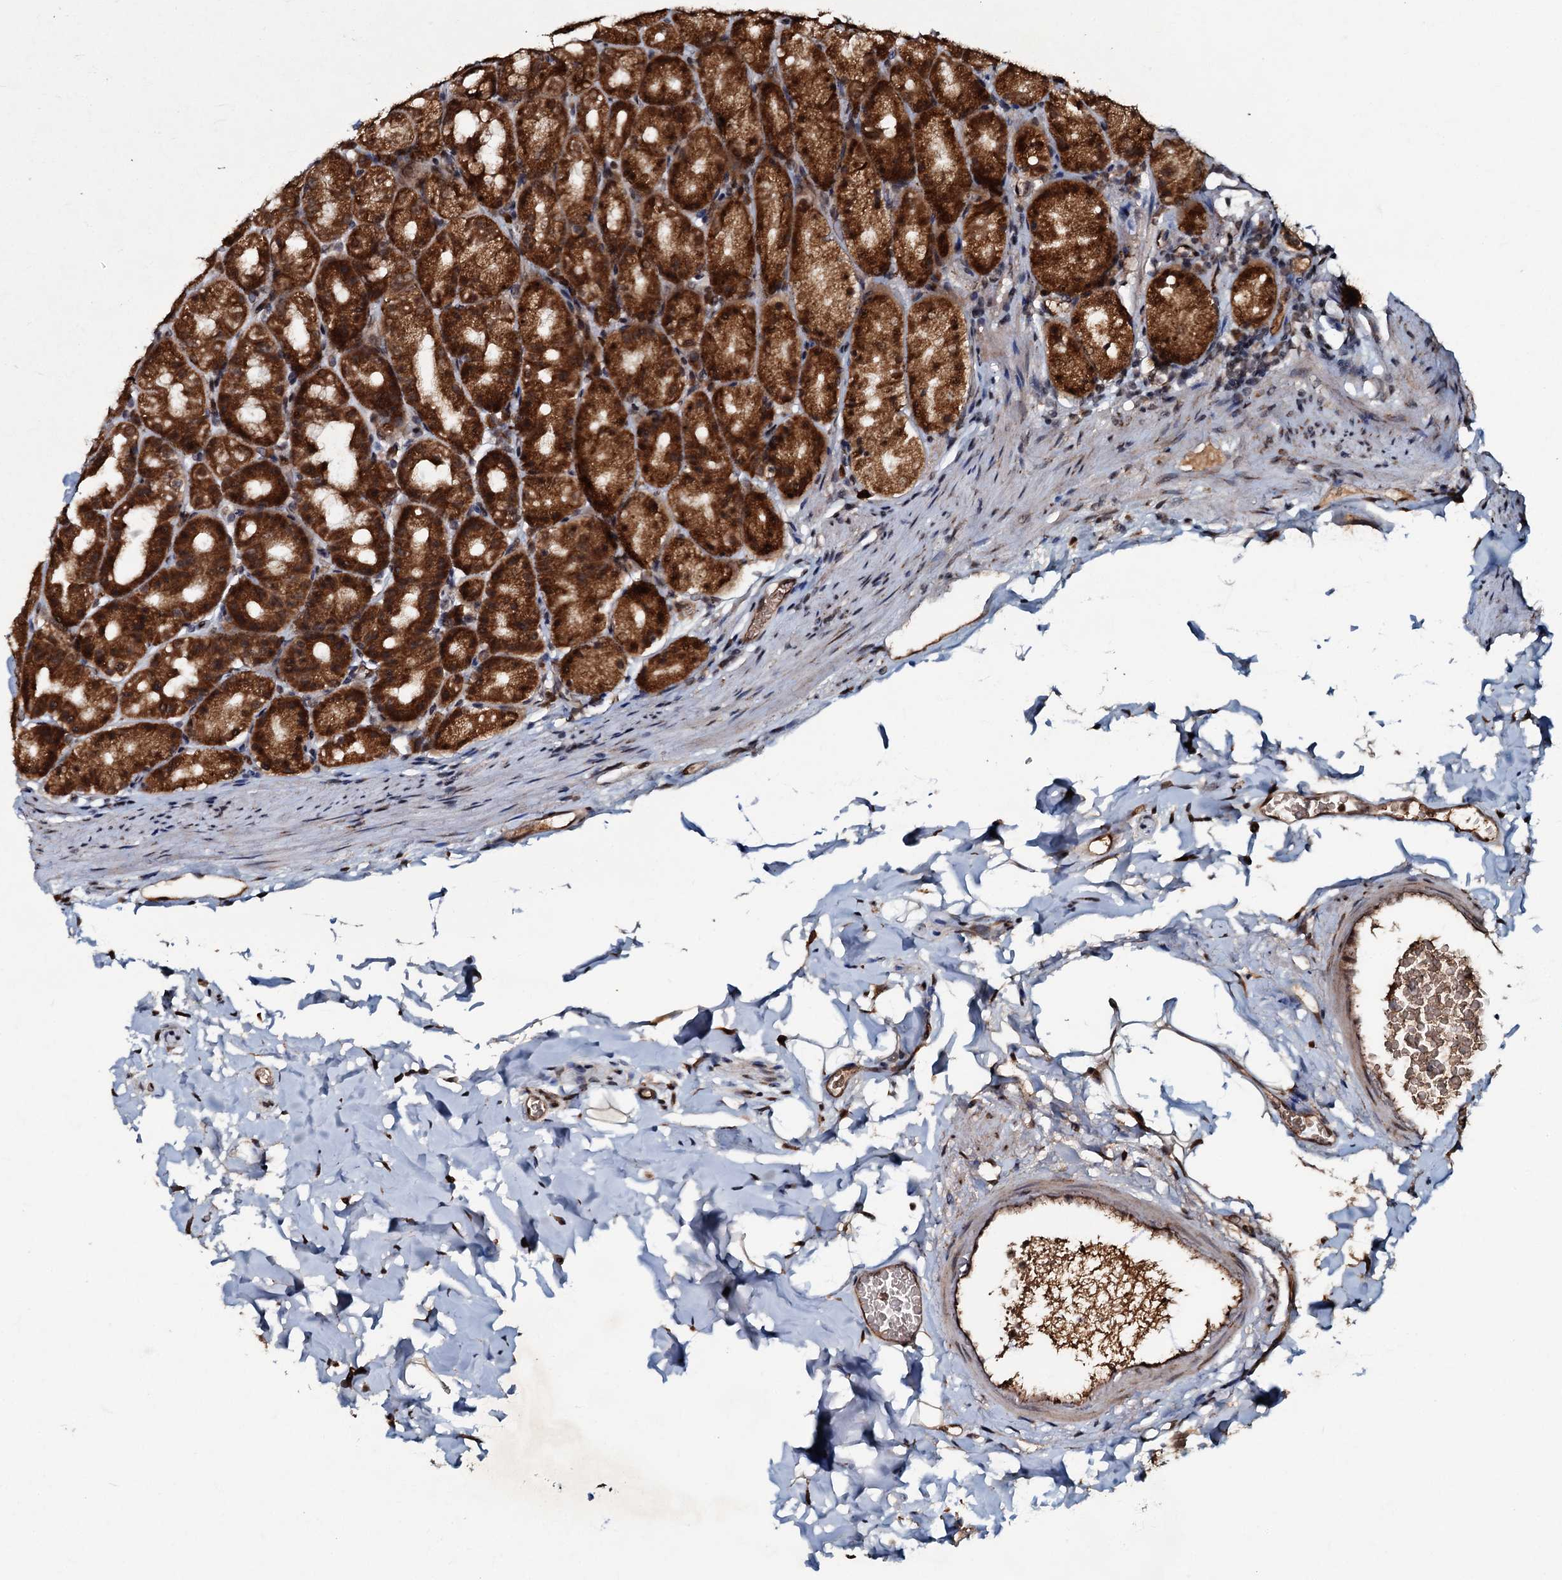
{"staining": {"intensity": "strong", "quantity": ">75%", "location": "cytoplasmic/membranous,nuclear"}, "tissue": "stomach", "cell_type": "Glandular cells", "image_type": "normal", "snomed": [{"axis": "morphology", "description": "Normal tissue, NOS"}, {"axis": "topography", "description": "Stomach, upper"}], "caption": "About >75% of glandular cells in unremarkable human stomach show strong cytoplasmic/membranous,nuclear protein positivity as visualized by brown immunohistochemical staining.", "gene": "C18orf32", "patient": {"sex": "male", "age": 68}}